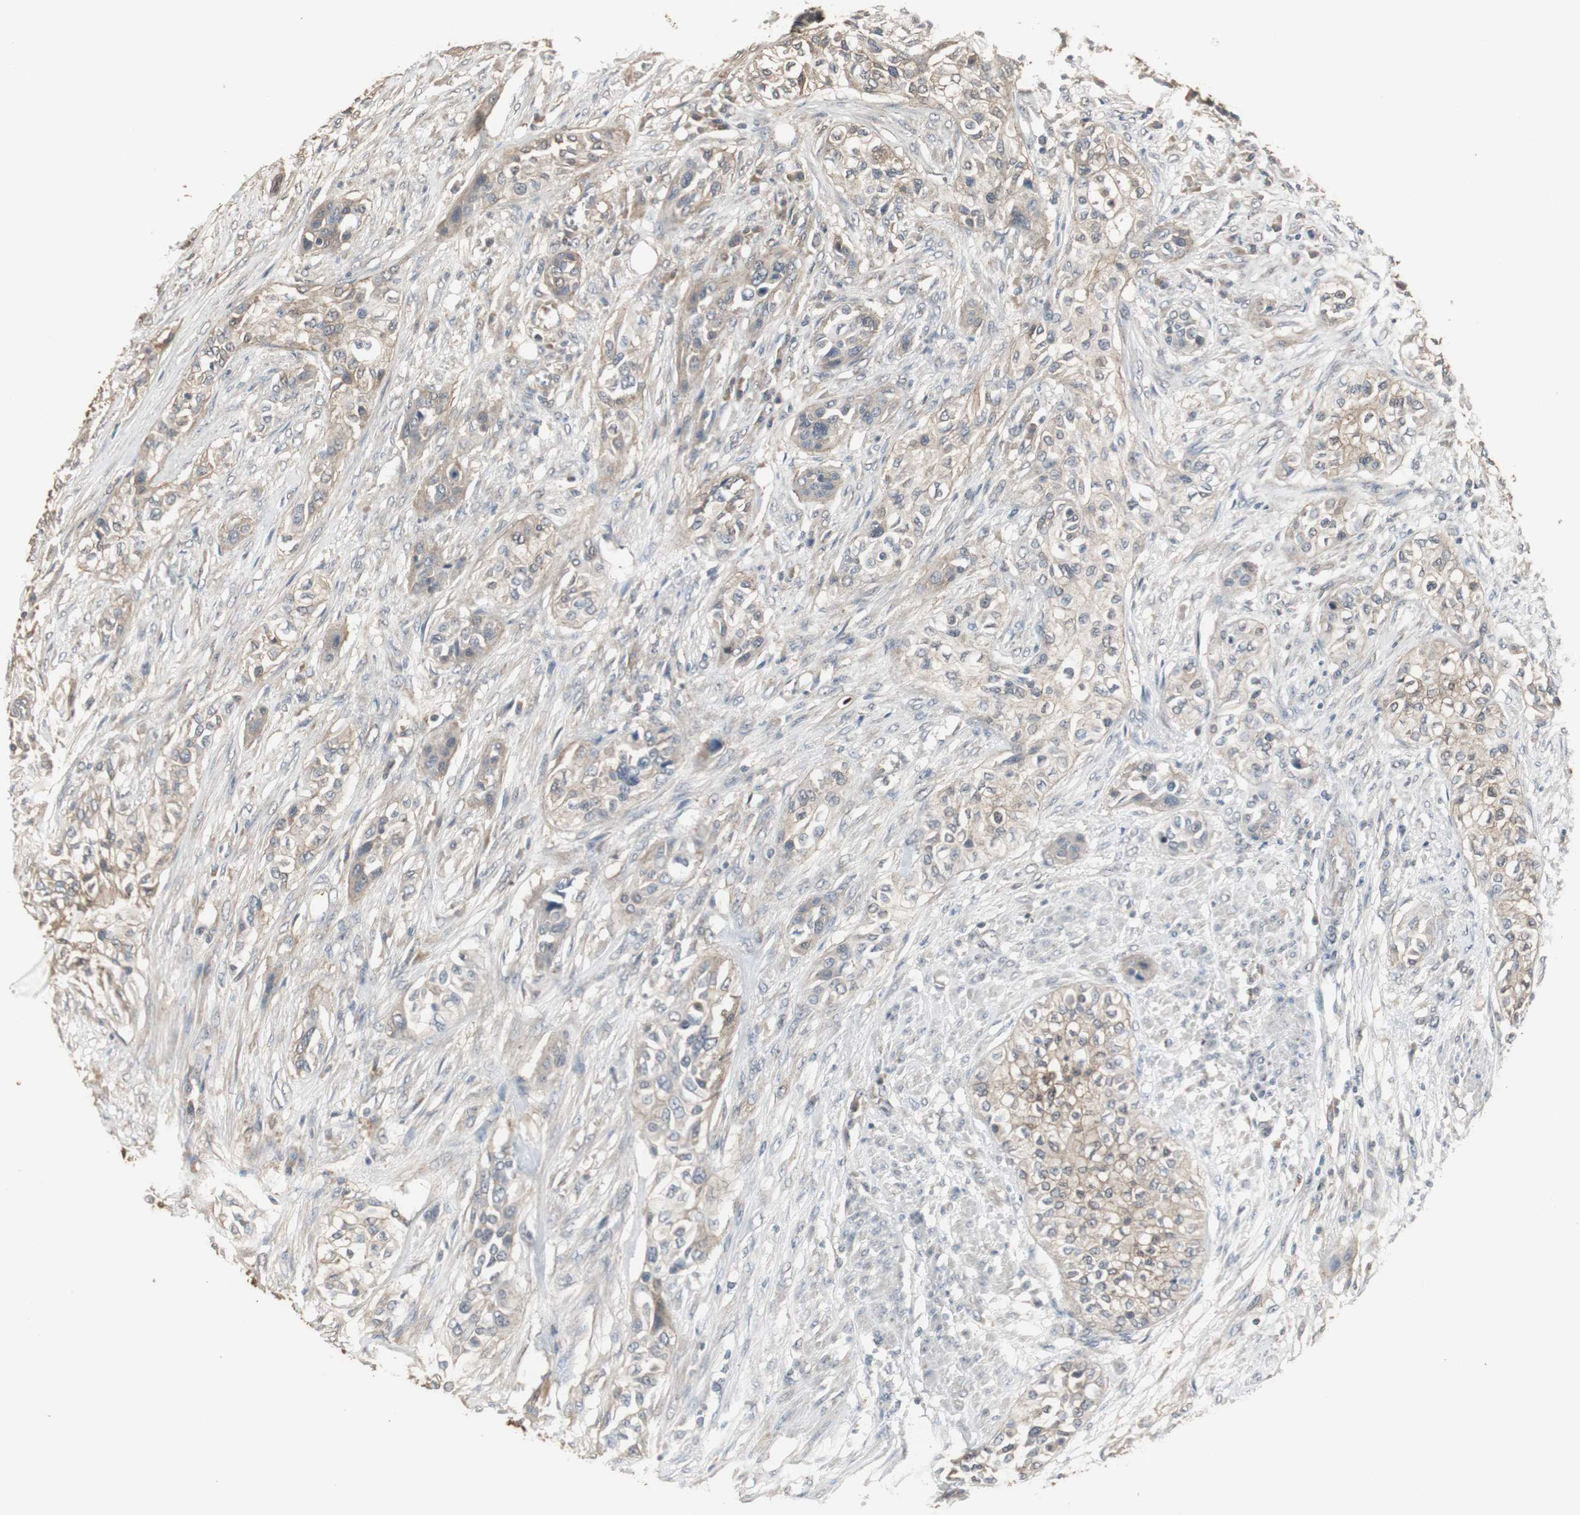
{"staining": {"intensity": "weak", "quantity": ">75%", "location": "cytoplasmic/membranous"}, "tissue": "urothelial cancer", "cell_type": "Tumor cells", "image_type": "cancer", "snomed": [{"axis": "morphology", "description": "Urothelial carcinoma, High grade"}, {"axis": "topography", "description": "Urinary bladder"}], "caption": "Protein staining of urothelial cancer tissue reveals weak cytoplasmic/membranous staining in approximately >75% of tumor cells.", "gene": "HPRT1", "patient": {"sex": "male", "age": 74}}